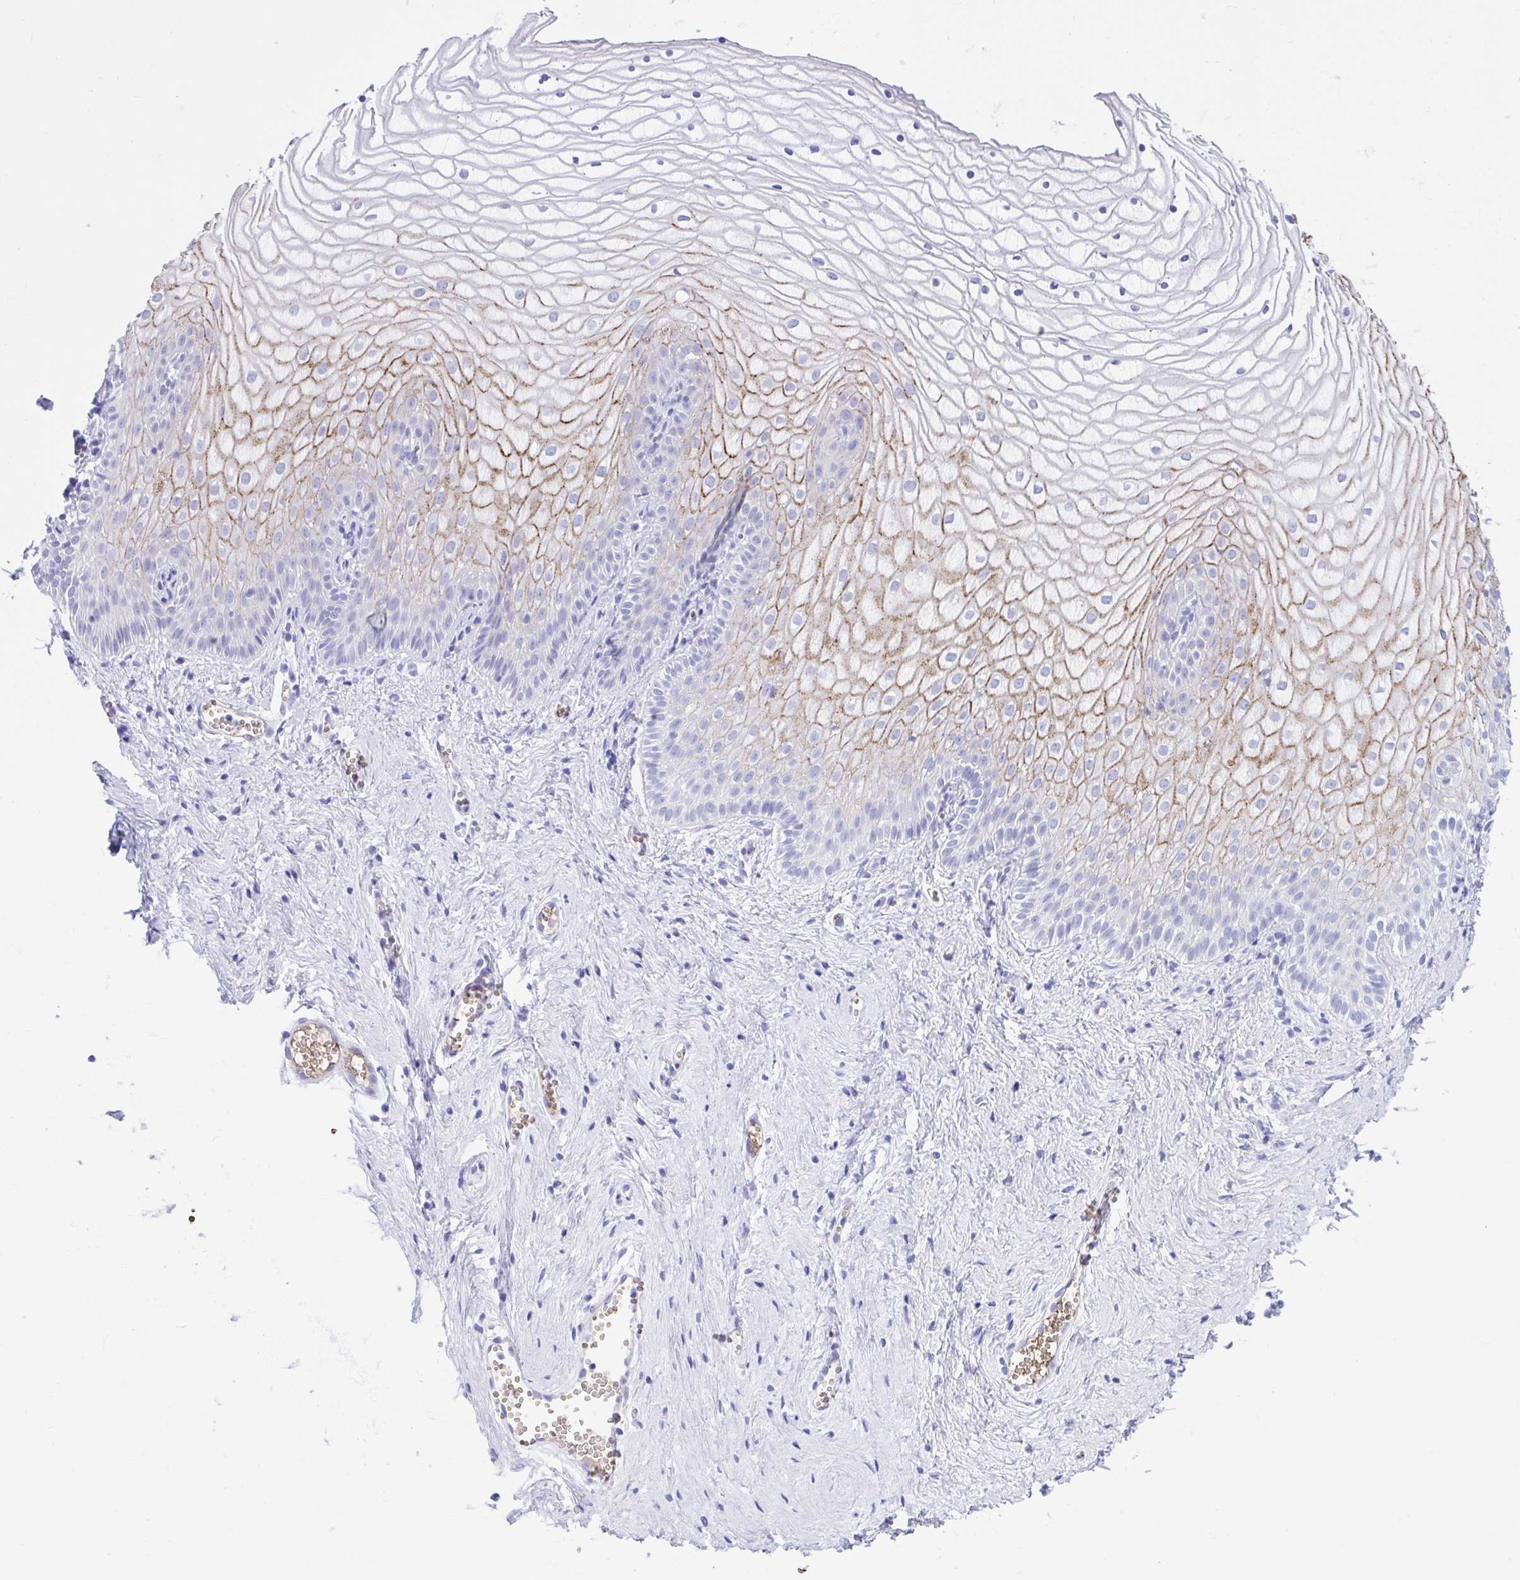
{"staining": {"intensity": "moderate", "quantity": "<25%", "location": "cytoplasmic/membranous"}, "tissue": "vagina", "cell_type": "Squamous epithelial cells", "image_type": "normal", "snomed": [{"axis": "morphology", "description": "Normal tissue, NOS"}, {"axis": "topography", "description": "Vagina"}], "caption": "The micrograph displays immunohistochemical staining of benign vagina. There is moderate cytoplasmic/membranous staining is seen in about <25% of squamous epithelial cells.", "gene": "TMEM79", "patient": {"sex": "female", "age": 56}}